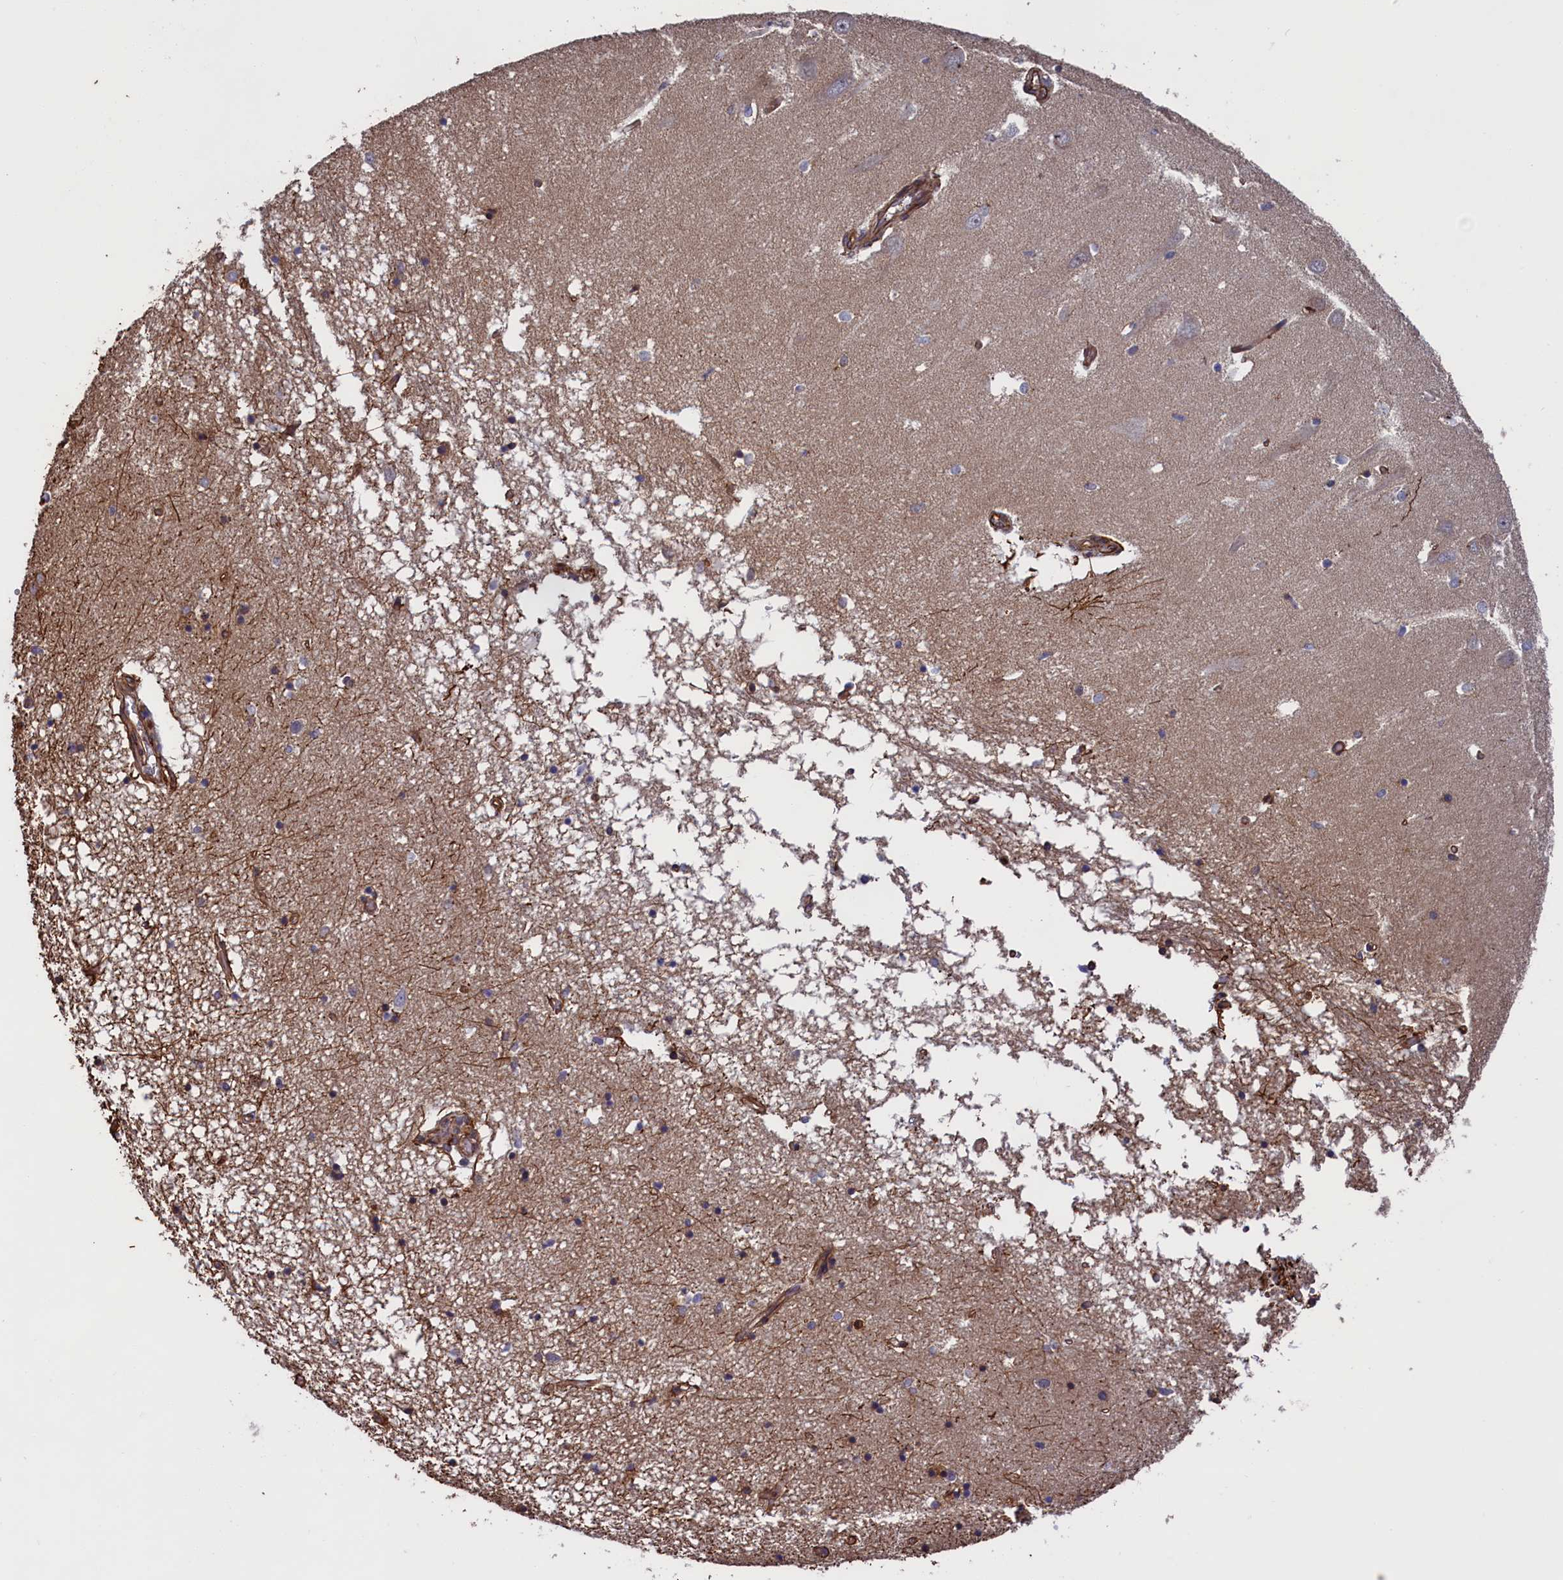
{"staining": {"intensity": "negative", "quantity": "none", "location": "none"}, "tissue": "hippocampus", "cell_type": "Glial cells", "image_type": "normal", "snomed": [{"axis": "morphology", "description": "Normal tissue, NOS"}, {"axis": "topography", "description": "Hippocampus"}], "caption": "Glial cells are negative for brown protein staining in unremarkable hippocampus. The staining was performed using DAB (3,3'-diaminobenzidine) to visualize the protein expression in brown, while the nuclei were stained in blue with hematoxylin (Magnification: 20x).", "gene": "CCDC124", "patient": {"sex": "male", "age": 70}}